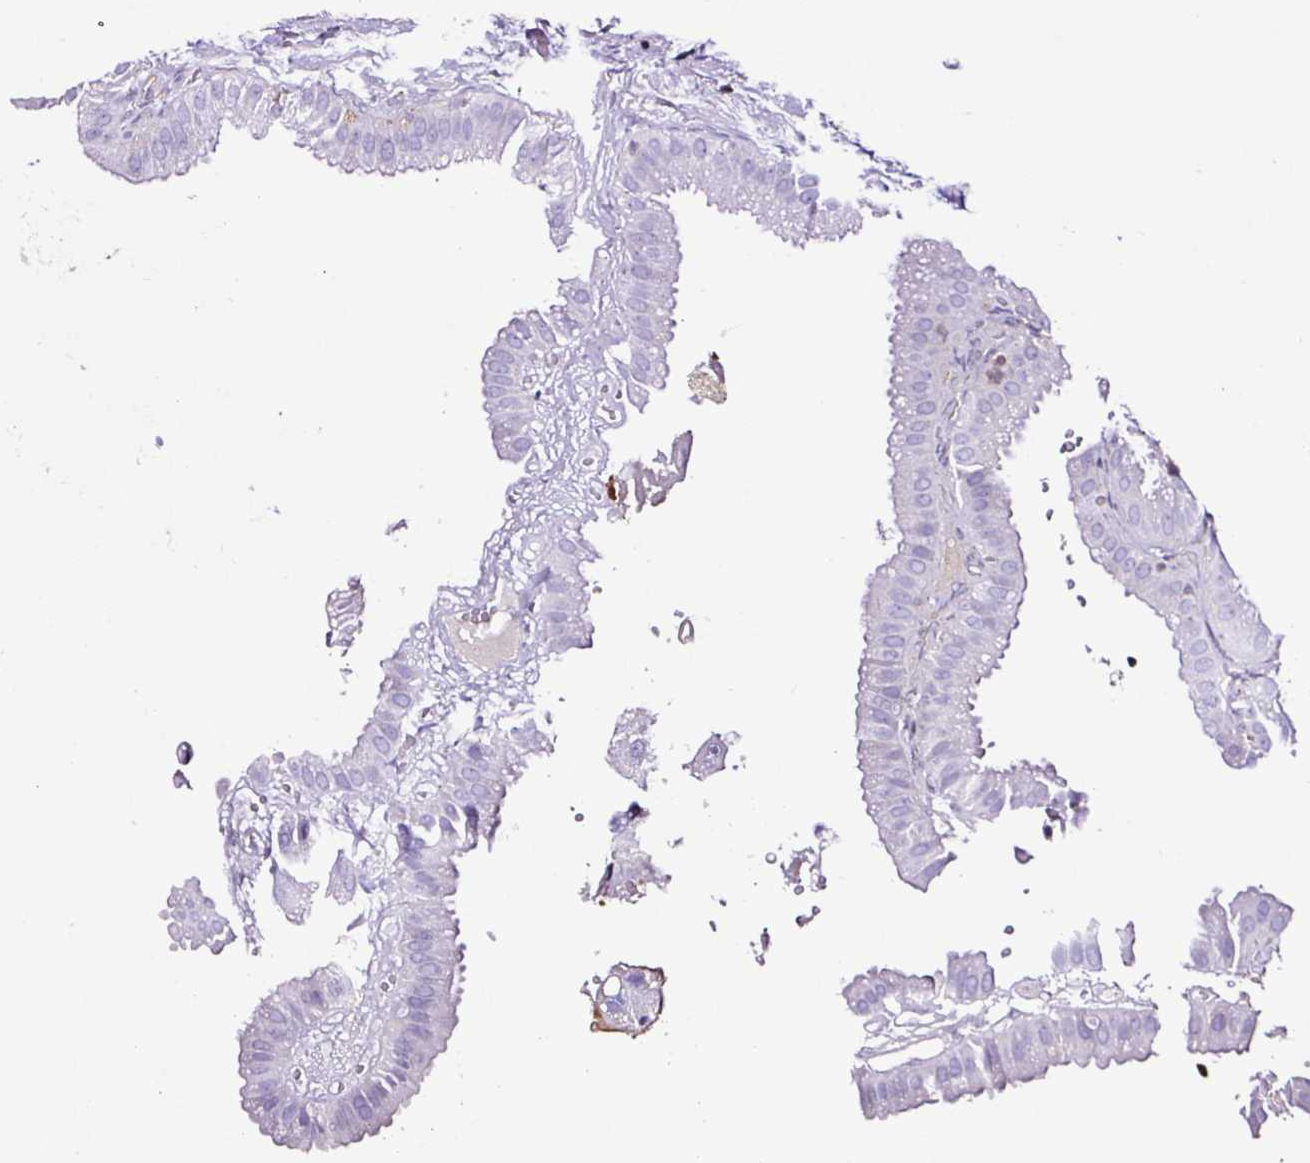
{"staining": {"intensity": "negative", "quantity": "none", "location": "none"}, "tissue": "gallbladder", "cell_type": "Glandular cells", "image_type": "normal", "snomed": [{"axis": "morphology", "description": "Normal tissue, NOS"}, {"axis": "topography", "description": "Gallbladder"}], "caption": "Immunohistochemistry of normal gallbladder reveals no positivity in glandular cells.", "gene": "ARHGDIB", "patient": {"sex": "female", "age": 61}}